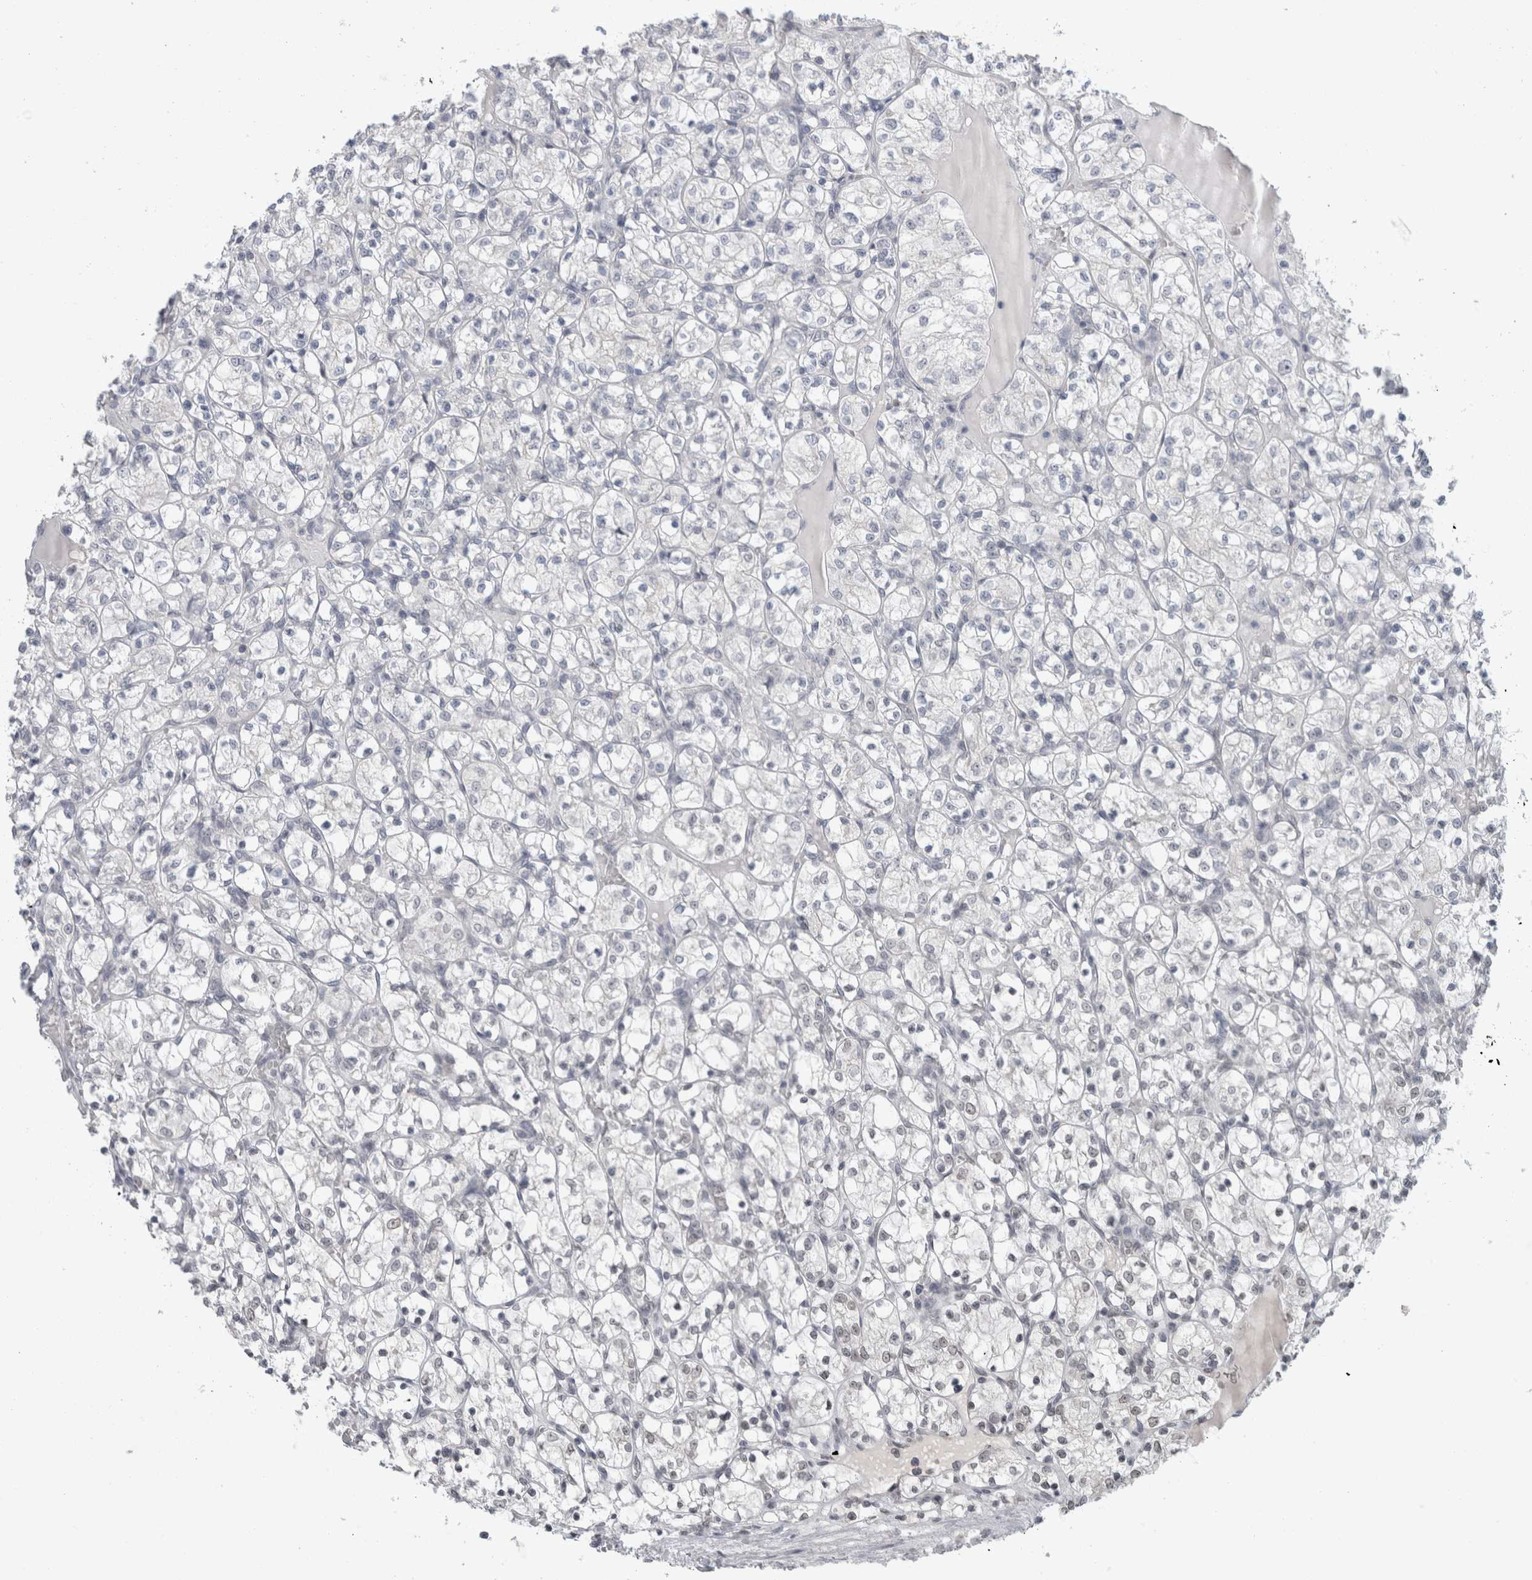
{"staining": {"intensity": "negative", "quantity": "none", "location": "none"}, "tissue": "renal cancer", "cell_type": "Tumor cells", "image_type": "cancer", "snomed": [{"axis": "morphology", "description": "Adenocarcinoma, NOS"}, {"axis": "topography", "description": "Kidney"}], "caption": "Histopathology image shows no protein positivity in tumor cells of renal adenocarcinoma tissue. Nuclei are stained in blue.", "gene": "ZNF770", "patient": {"sex": "female", "age": 69}}